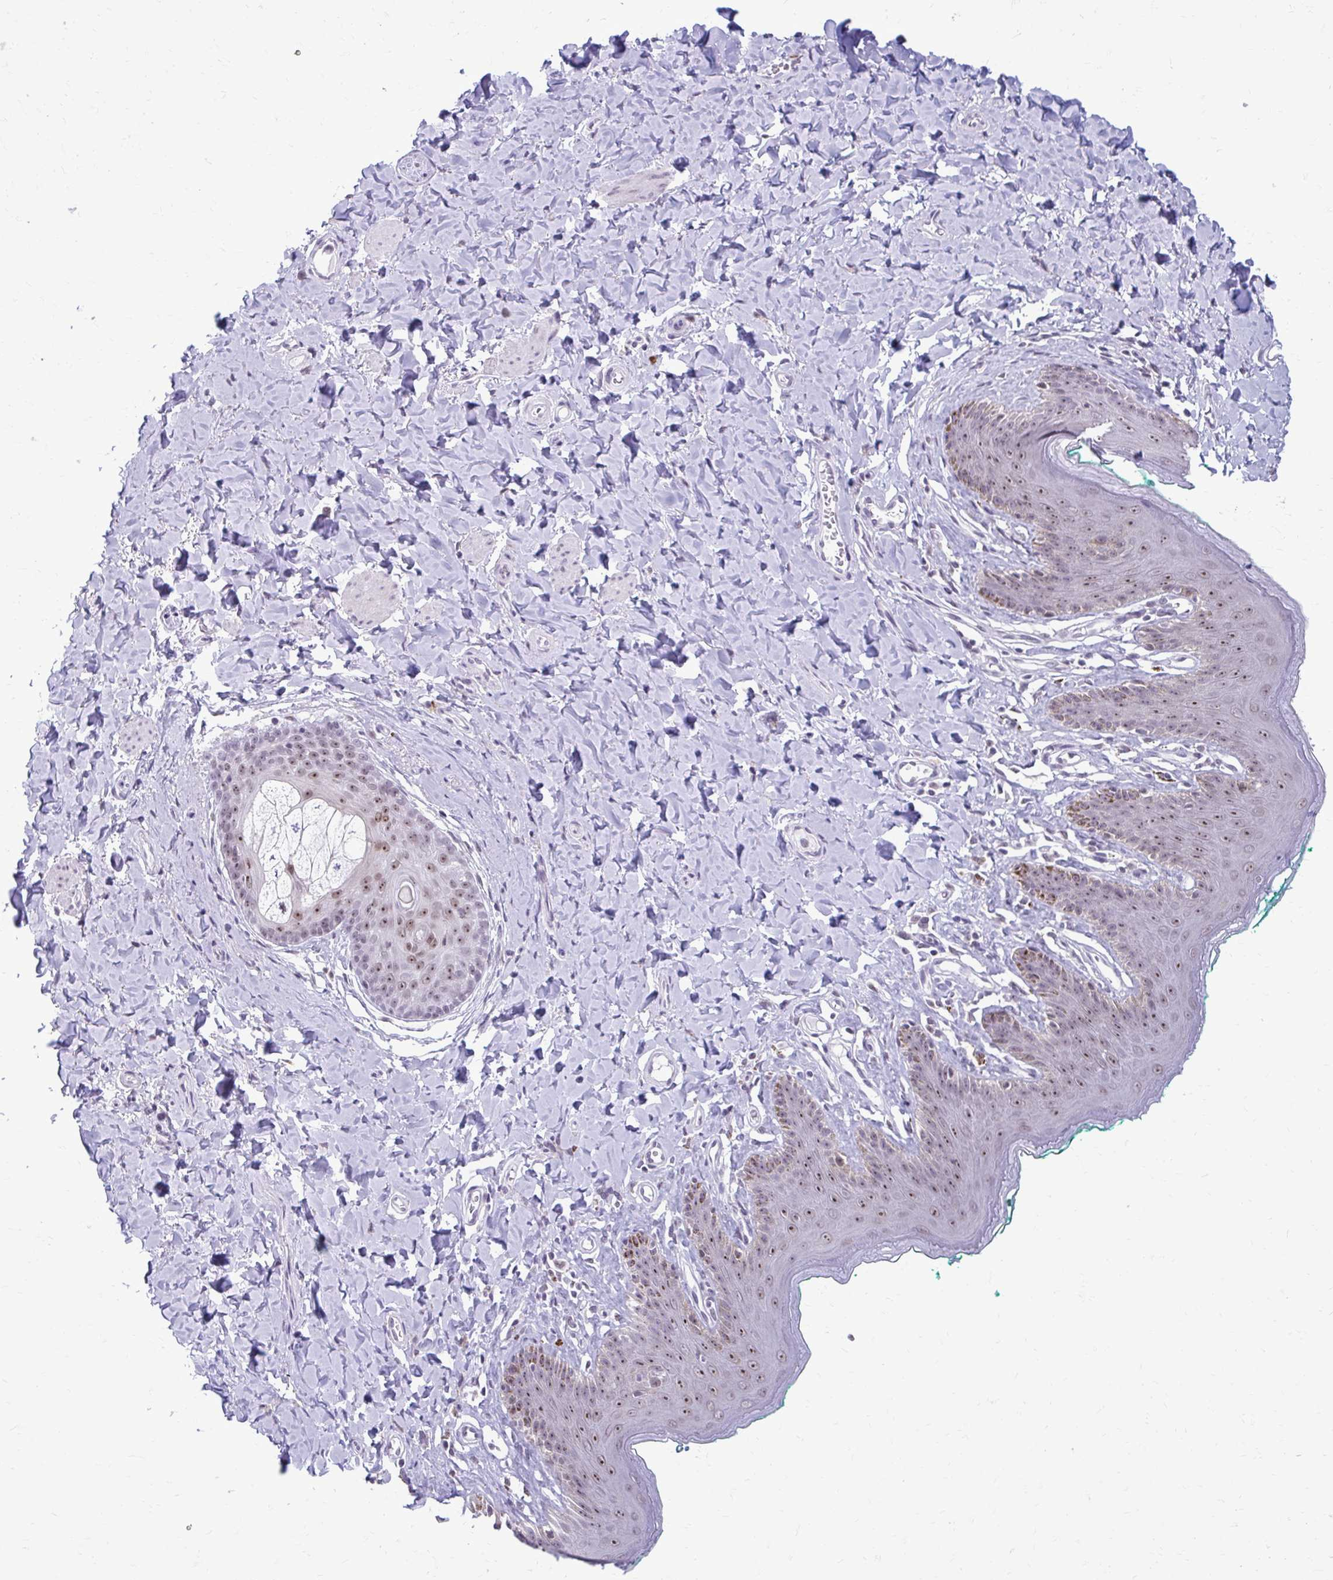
{"staining": {"intensity": "moderate", "quantity": ">75%", "location": "nuclear"}, "tissue": "skin", "cell_type": "Epidermal cells", "image_type": "normal", "snomed": [{"axis": "morphology", "description": "Normal tissue, NOS"}, {"axis": "topography", "description": "Vulva"}, {"axis": "topography", "description": "Peripheral nerve tissue"}], "caption": "Benign skin shows moderate nuclear positivity in approximately >75% of epidermal cells, visualized by immunohistochemistry. Using DAB (brown) and hematoxylin (blue) stains, captured at high magnification using brightfield microscopy.", "gene": "PROSER1", "patient": {"sex": "female", "age": 66}}